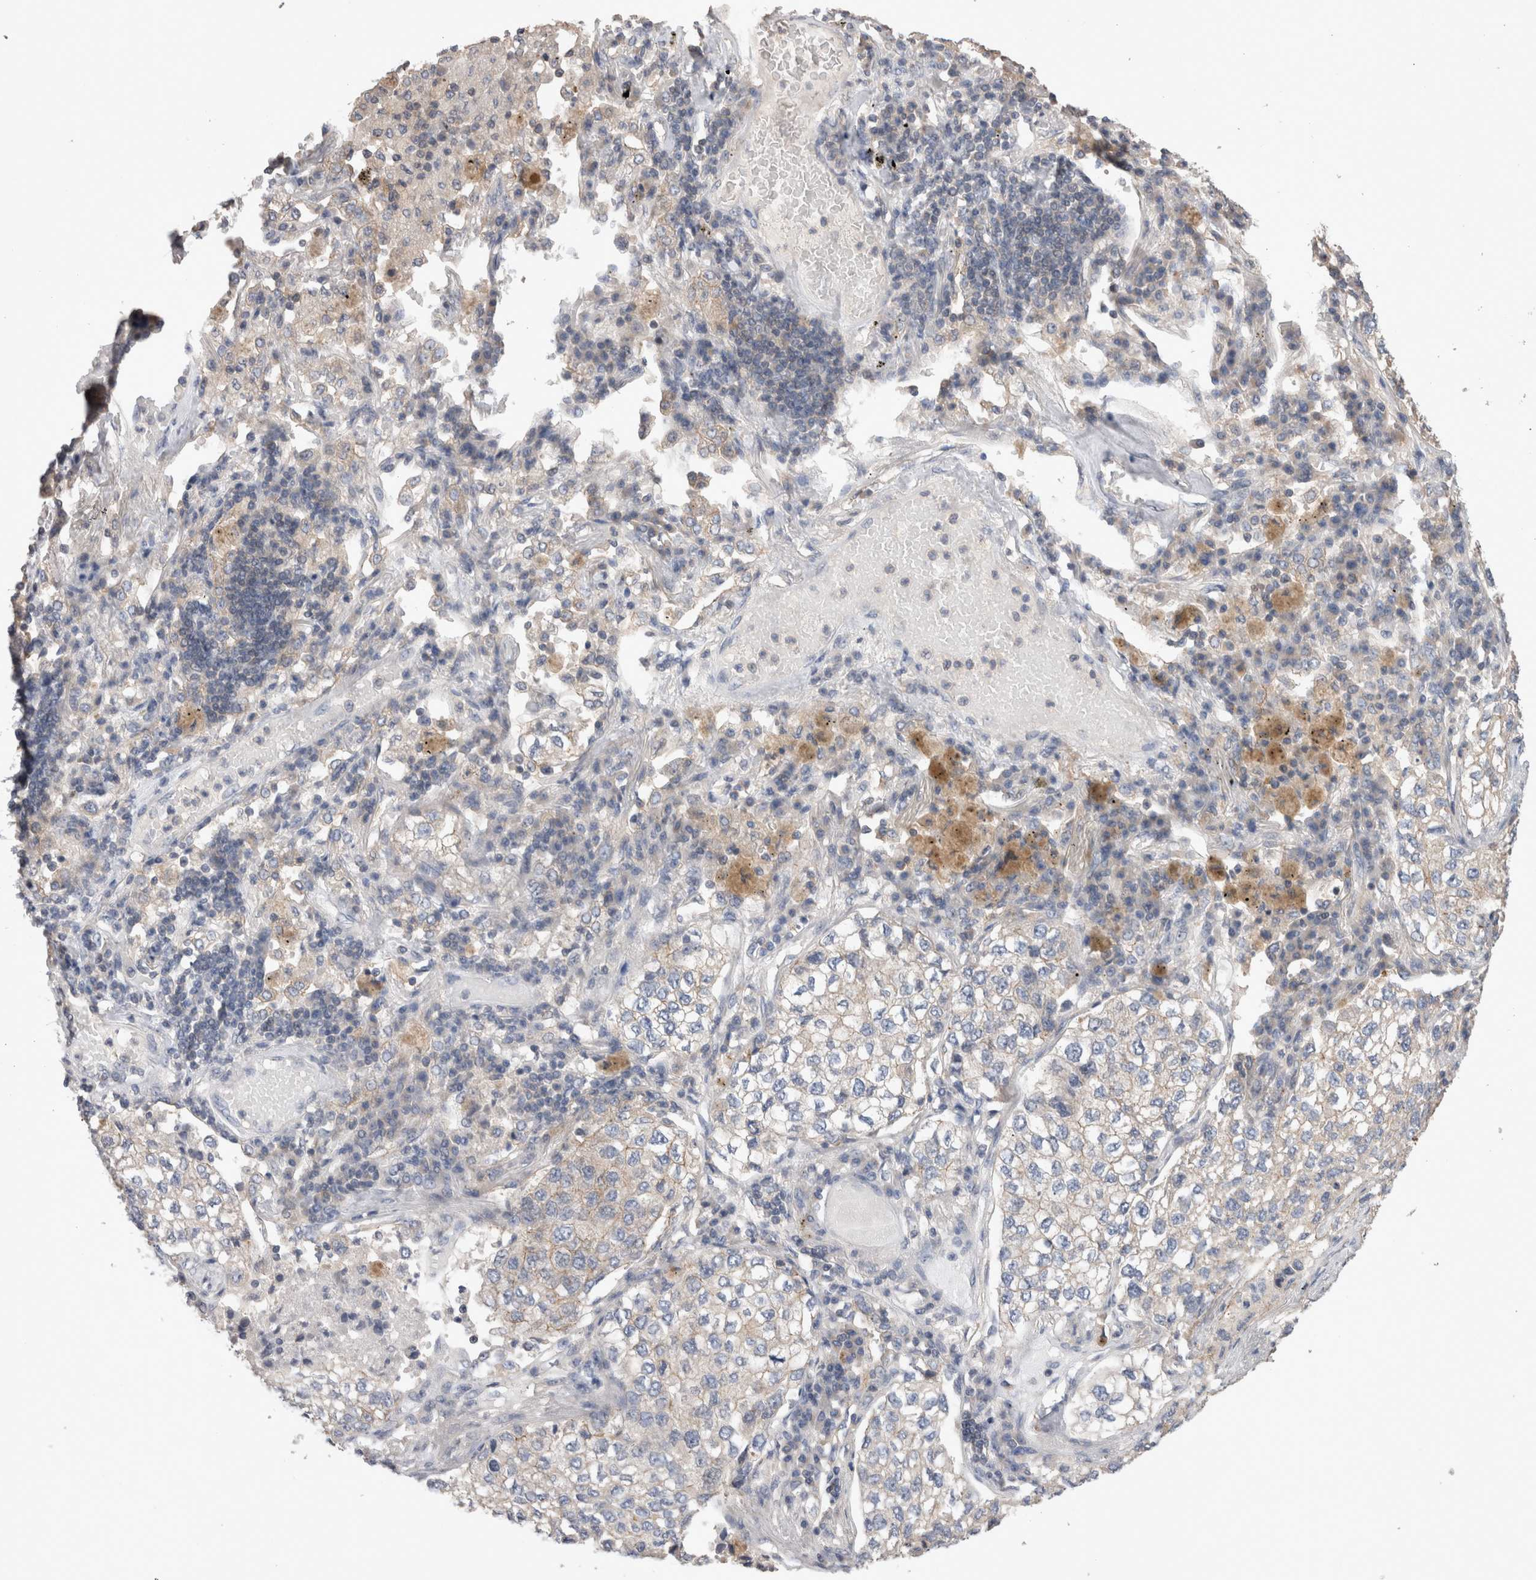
{"staining": {"intensity": "negative", "quantity": "none", "location": "none"}, "tissue": "lung cancer", "cell_type": "Tumor cells", "image_type": "cancer", "snomed": [{"axis": "morphology", "description": "Adenocarcinoma, NOS"}, {"axis": "topography", "description": "Lung"}], "caption": "High power microscopy micrograph of an immunohistochemistry histopathology image of adenocarcinoma (lung), revealing no significant staining in tumor cells.", "gene": "OTOR", "patient": {"sex": "male", "age": 63}}